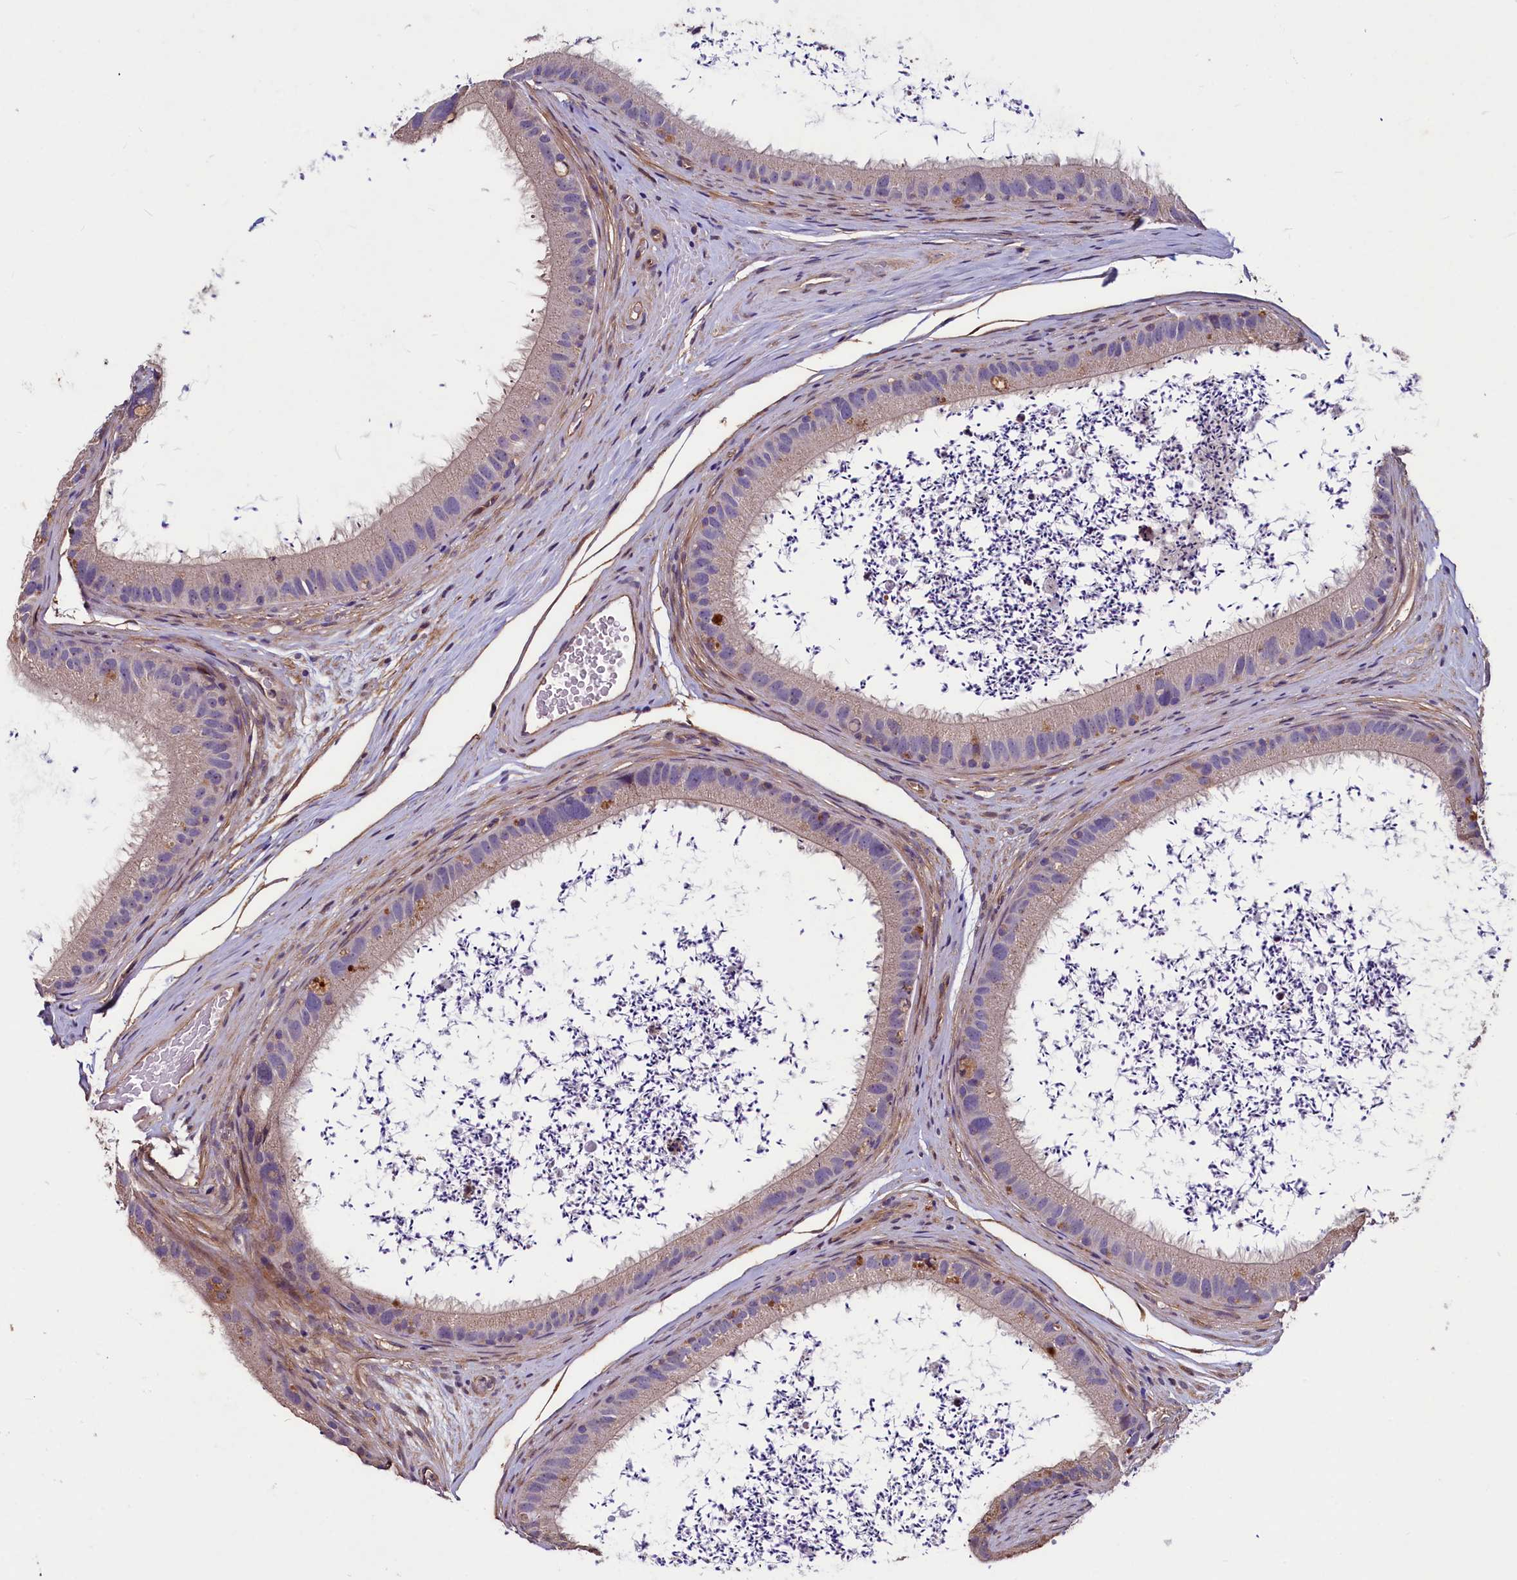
{"staining": {"intensity": "weak", "quantity": "<25%", "location": "cytoplasmic/membranous"}, "tissue": "epididymis", "cell_type": "Glandular cells", "image_type": "normal", "snomed": [{"axis": "morphology", "description": "Normal tissue, NOS"}, {"axis": "topography", "description": "Epididymis, spermatic cord, NOS"}], "caption": "Immunohistochemistry of benign epididymis shows no staining in glandular cells.", "gene": "PALM", "patient": {"sex": "male", "age": 50}}